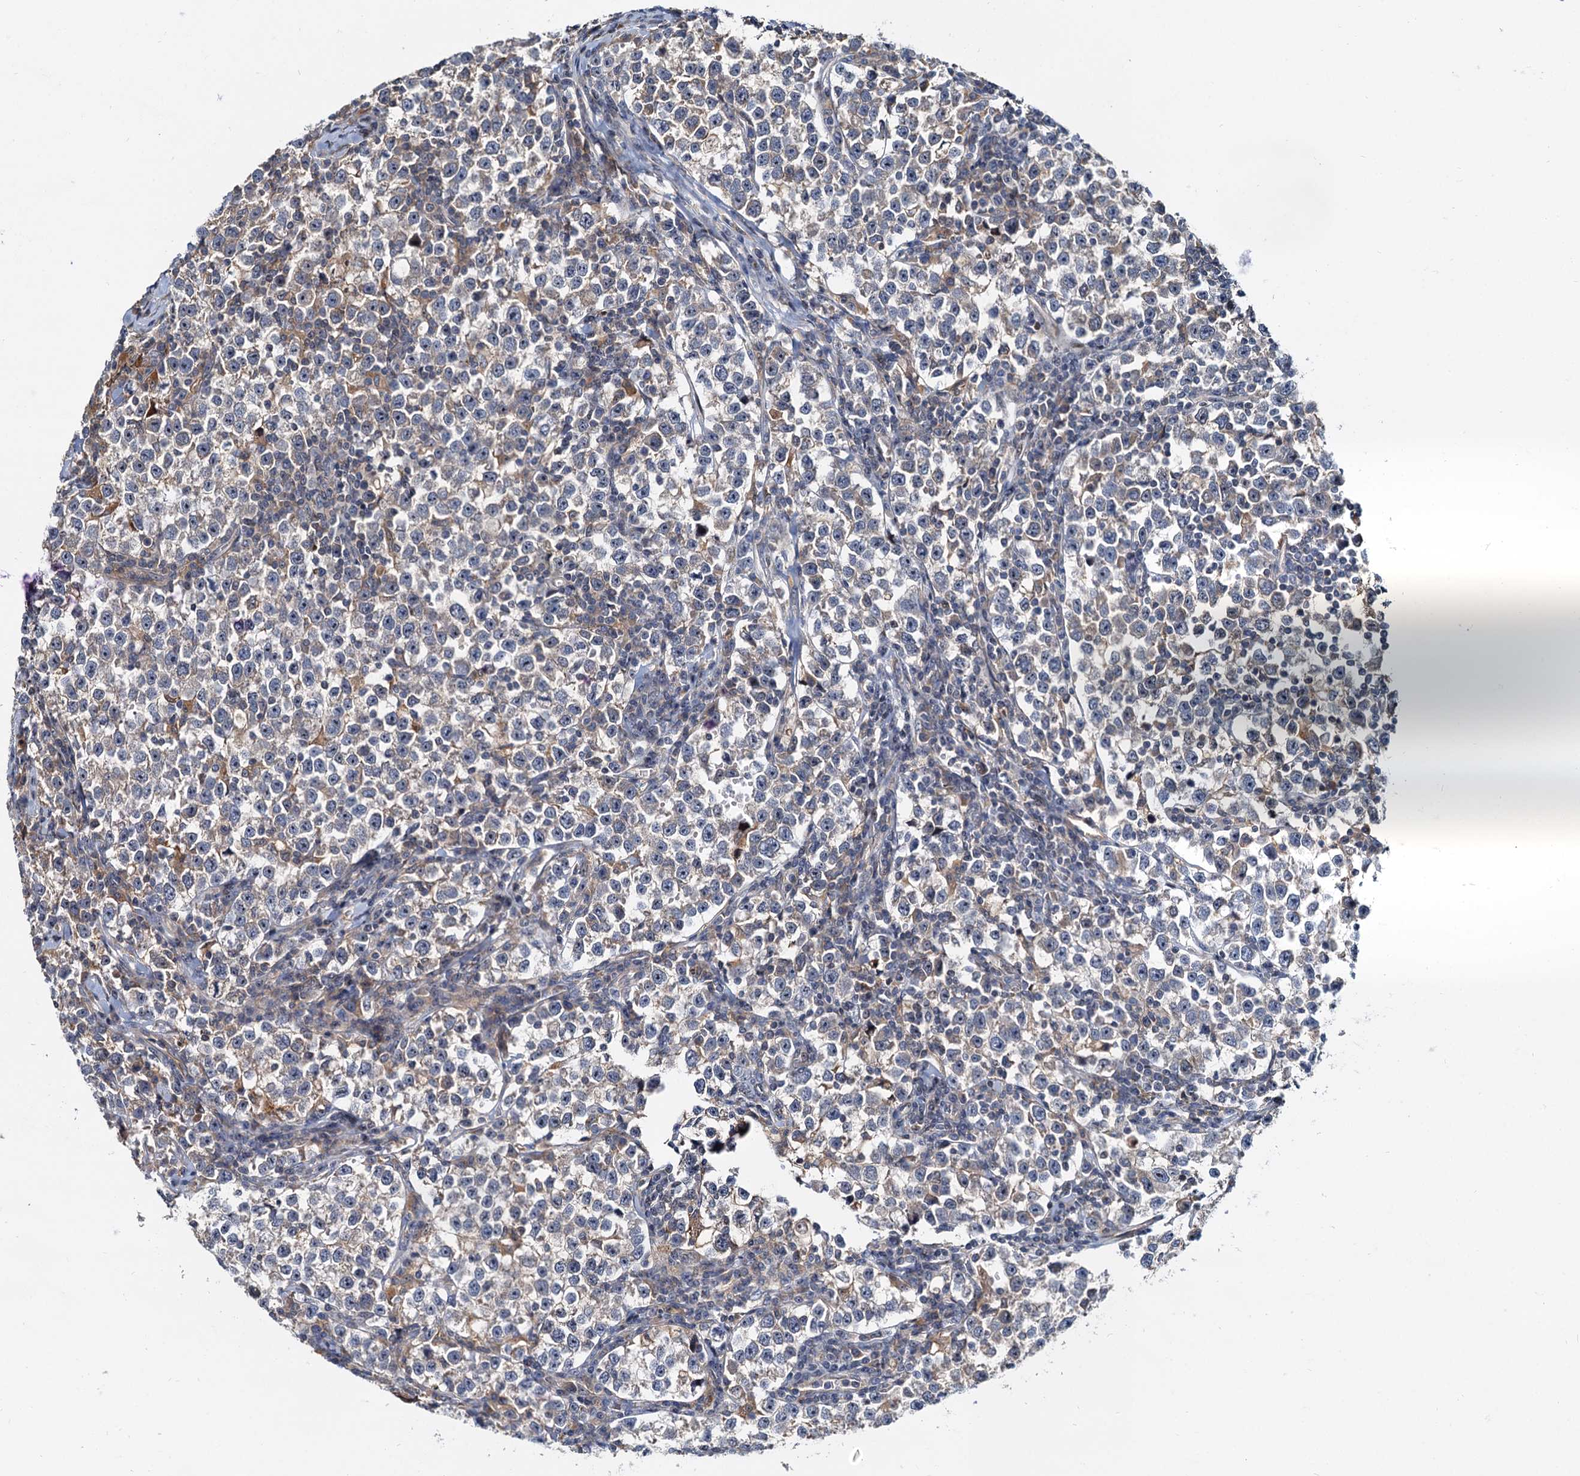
{"staining": {"intensity": "negative", "quantity": "none", "location": "none"}, "tissue": "testis cancer", "cell_type": "Tumor cells", "image_type": "cancer", "snomed": [{"axis": "morphology", "description": "Normal tissue, NOS"}, {"axis": "morphology", "description": "Seminoma, NOS"}, {"axis": "topography", "description": "Testis"}], "caption": "Immunohistochemistry (IHC) photomicrograph of neoplastic tissue: human seminoma (testis) stained with DAB (3,3'-diaminobenzidine) demonstrates no significant protein positivity in tumor cells. The staining is performed using DAB brown chromogen with nuclei counter-stained in using hematoxylin.", "gene": "TOLLIP", "patient": {"sex": "male", "age": 43}}